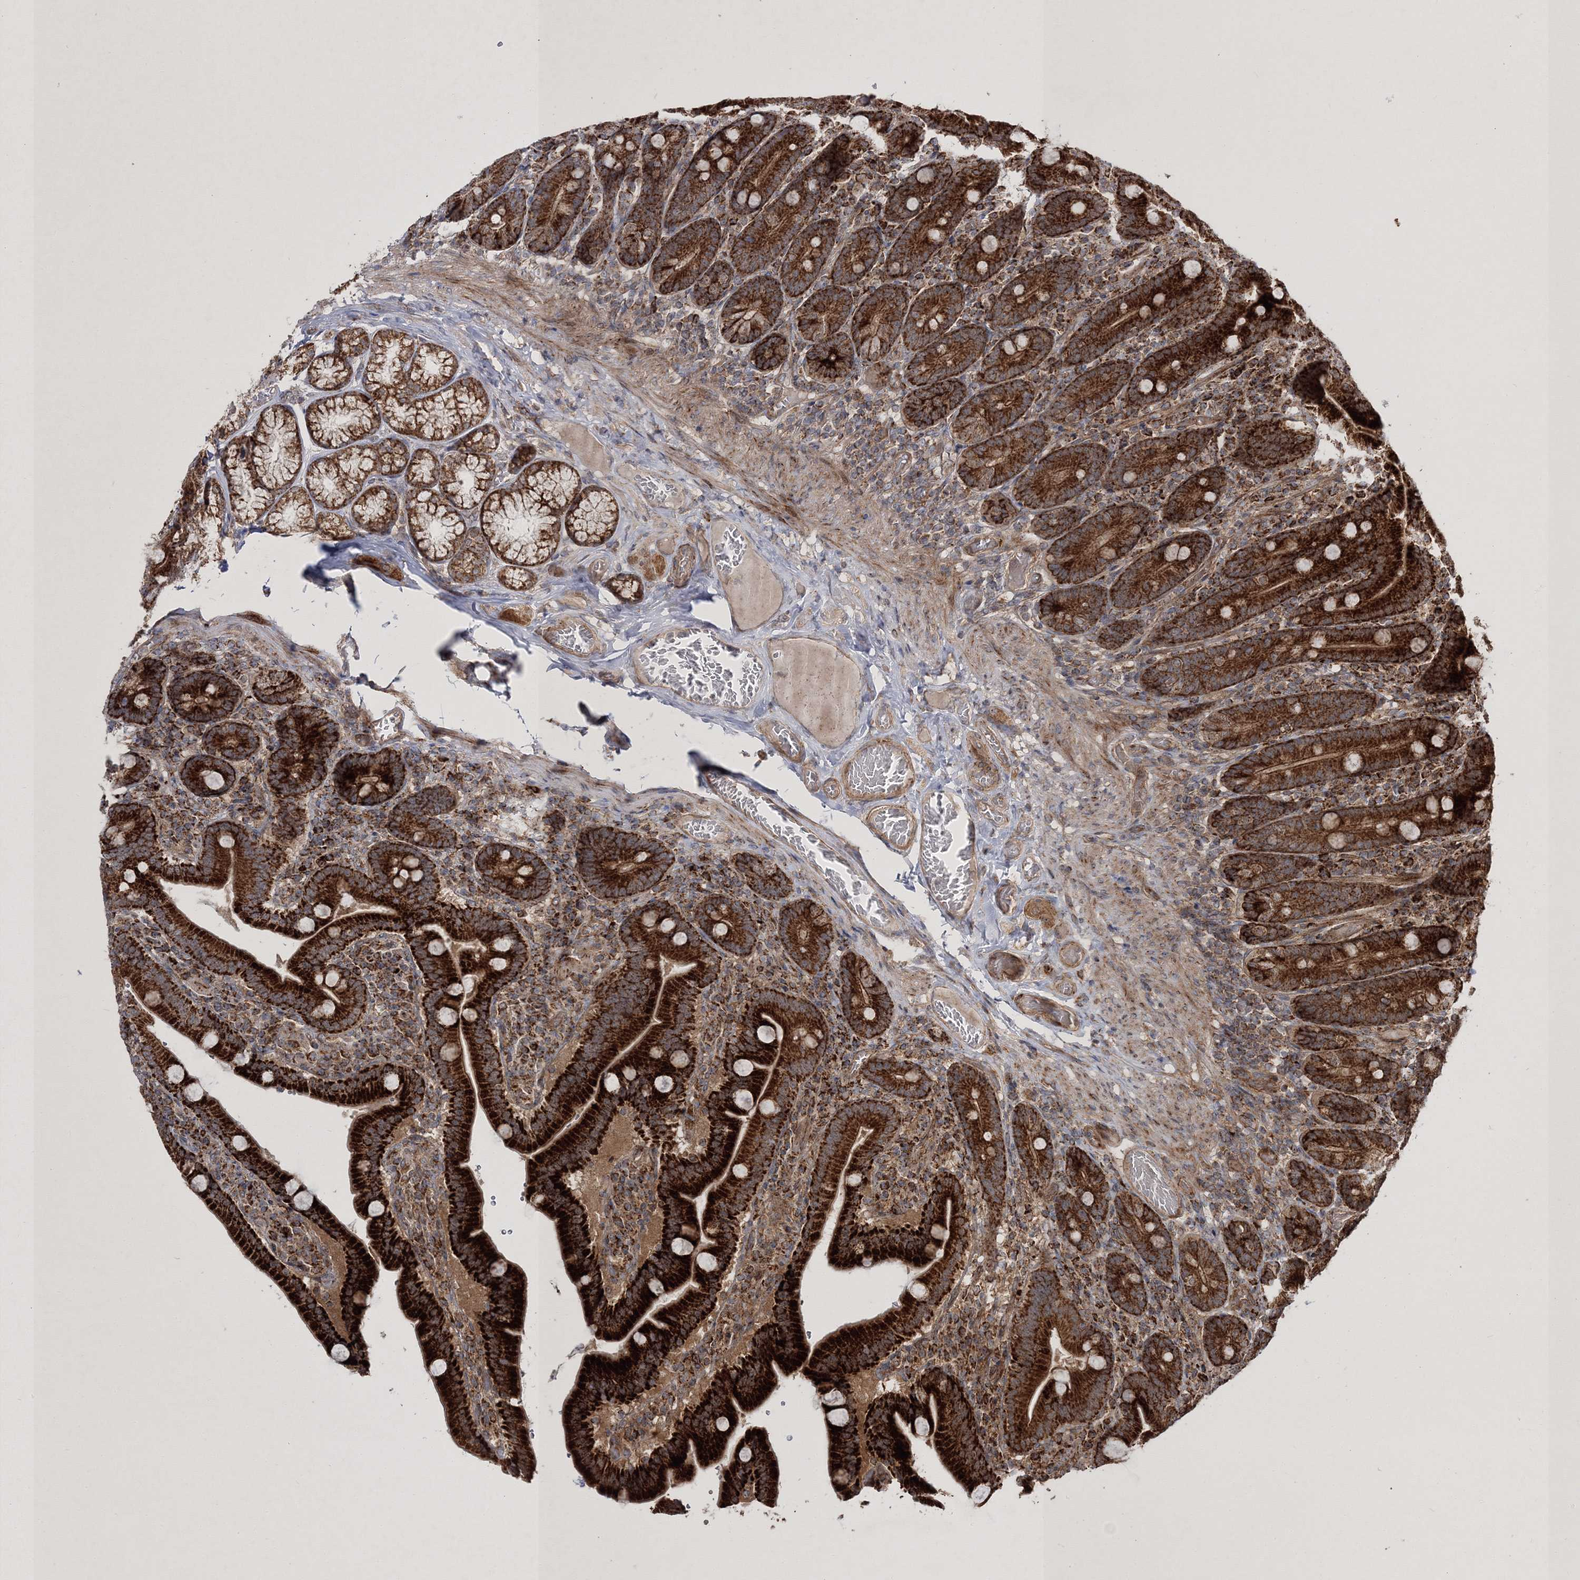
{"staining": {"intensity": "strong", "quantity": ">75%", "location": "cytoplasmic/membranous"}, "tissue": "duodenum", "cell_type": "Glandular cells", "image_type": "normal", "snomed": [{"axis": "morphology", "description": "Normal tissue, NOS"}, {"axis": "topography", "description": "Duodenum"}], "caption": "Protein expression analysis of unremarkable duodenum shows strong cytoplasmic/membranous positivity in about >75% of glandular cells.", "gene": "SCRN3", "patient": {"sex": "female", "age": 62}}